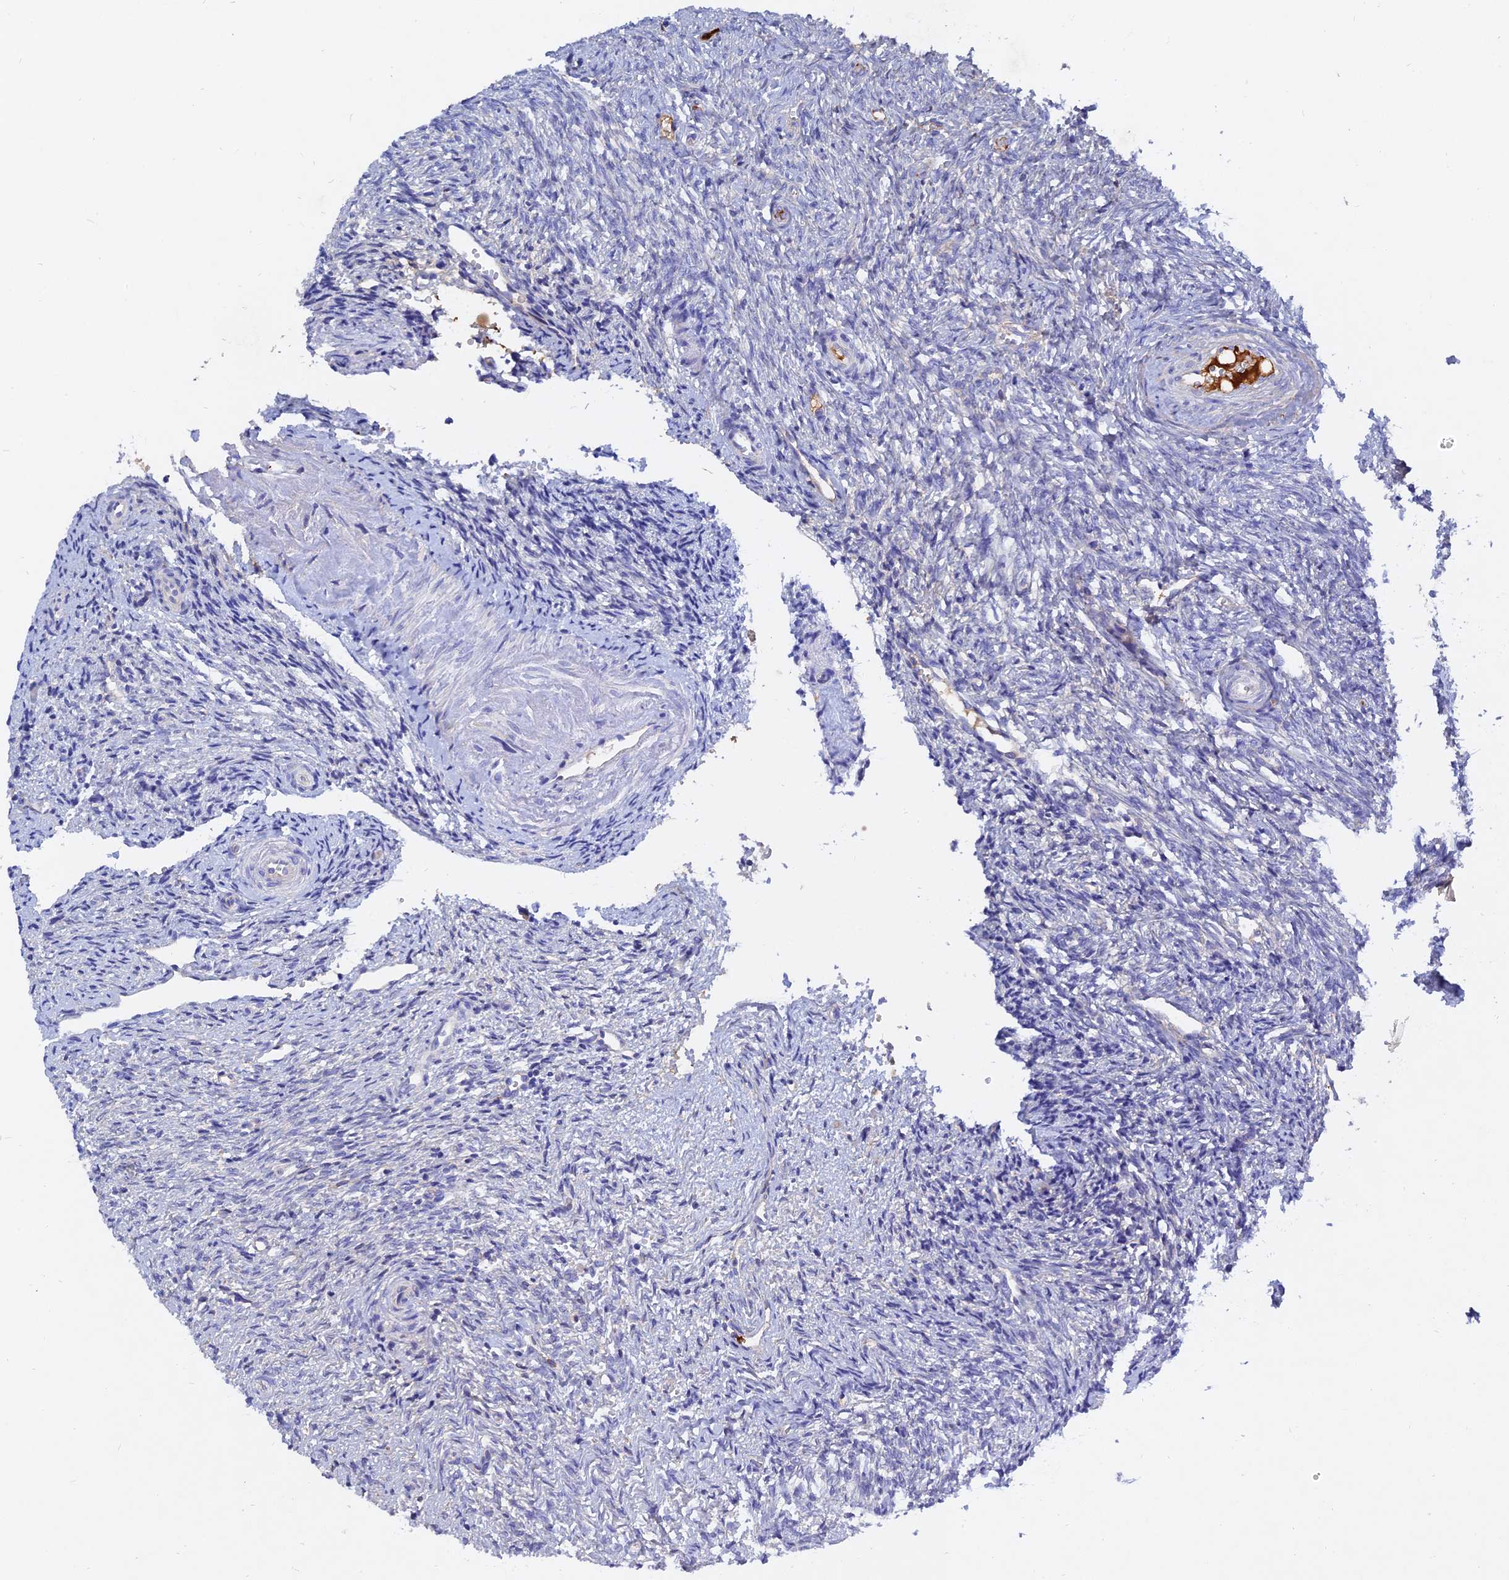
{"staining": {"intensity": "negative", "quantity": "none", "location": "none"}, "tissue": "ovary", "cell_type": "Ovarian stroma cells", "image_type": "normal", "snomed": [{"axis": "morphology", "description": "Normal tissue, NOS"}, {"axis": "topography", "description": "Ovary"}], "caption": "DAB immunohistochemical staining of normal human ovary exhibits no significant expression in ovarian stroma cells.", "gene": "MROH1", "patient": {"sex": "female", "age": 41}}